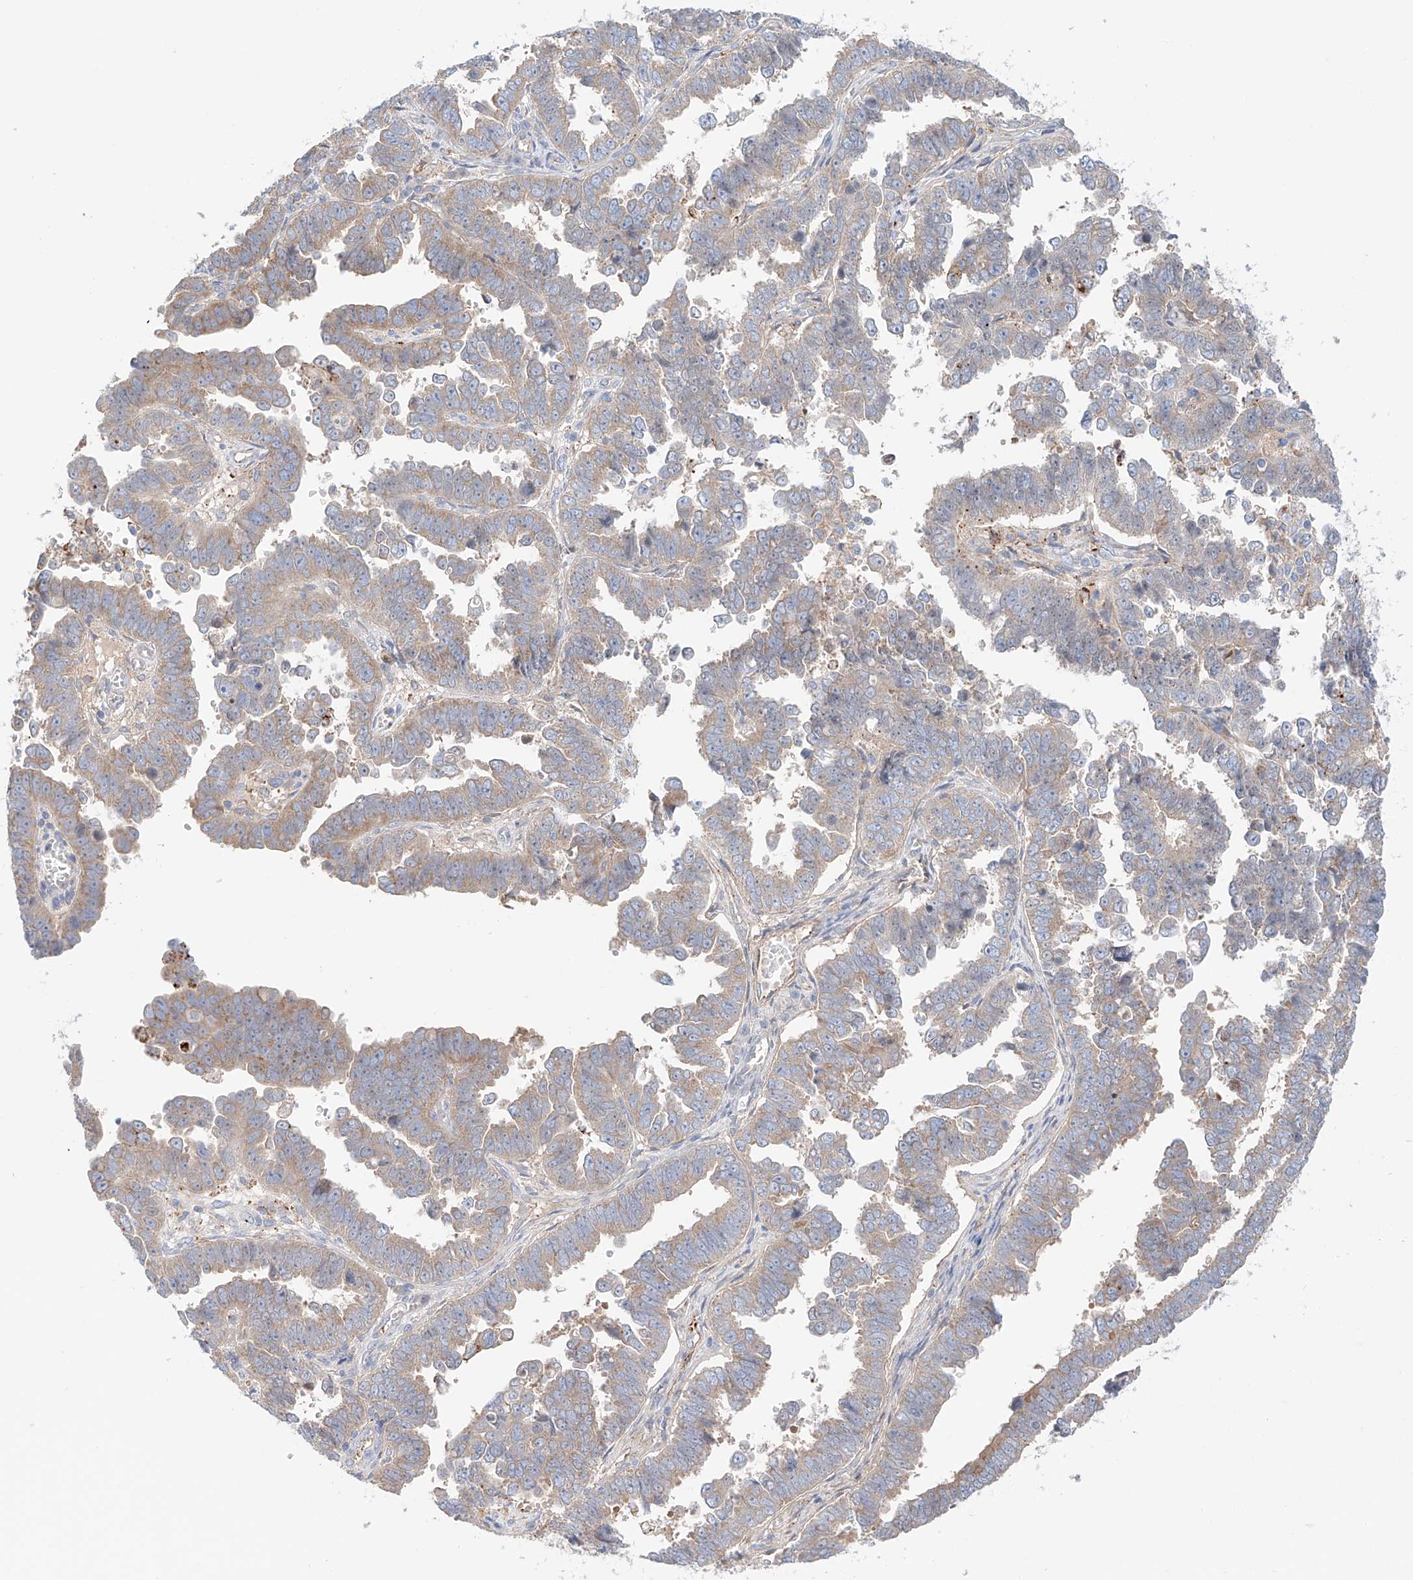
{"staining": {"intensity": "weak", "quantity": "25%-75%", "location": "cytoplasmic/membranous"}, "tissue": "endometrial cancer", "cell_type": "Tumor cells", "image_type": "cancer", "snomed": [{"axis": "morphology", "description": "Adenocarcinoma, NOS"}, {"axis": "topography", "description": "Endometrium"}], "caption": "Approximately 25%-75% of tumor cells in human endometrial cancer (adenocarcinoma) display weak cytoplasmic/membranous protein positivity as visualized by brown immunohistochemical staining.", "gene": "PGGT1B", "patient": {"sex": "female", "age": 75}}